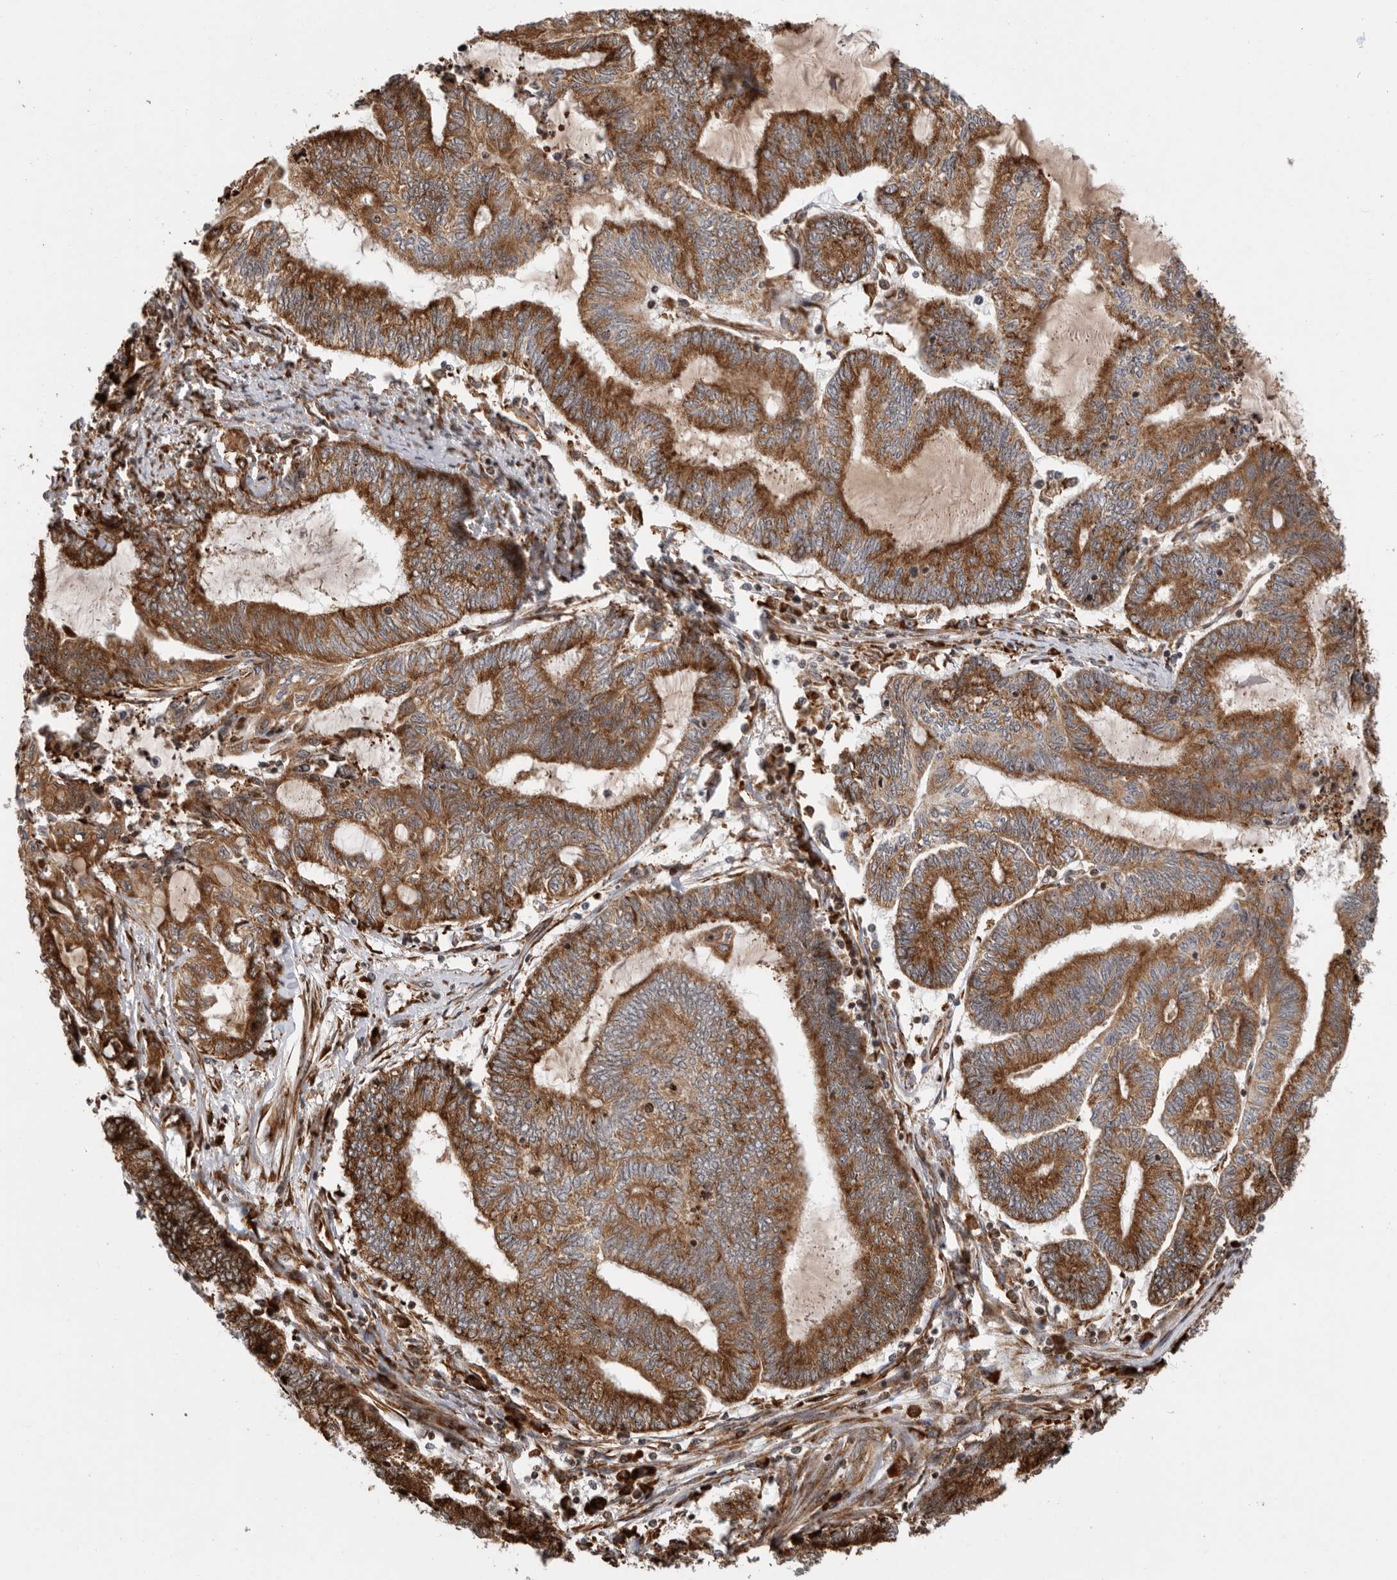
{"staining": {"intensity": "strong", "quantity": ">75%", "location": "cytoplasmic/membranous"}, "tissue": "endometrial cancer", "cell_type": "Tumor cells", "image_type": "cancer", "snomed": [{"axis": "morphology", "description": "Adenocarcinoma, NOS"}, {"axis": "topography", "description": "Uterus"}, {"axis": "topography", "description": "Endometrium"}], "caption": "Tumor cells display high levels of strong cytoplasmic/membranous expression in approximately >75% of cells in human endometrial adenocarcinoma.", "gene": "FZD3", "patient": {"sex": "female", "age": 70}}